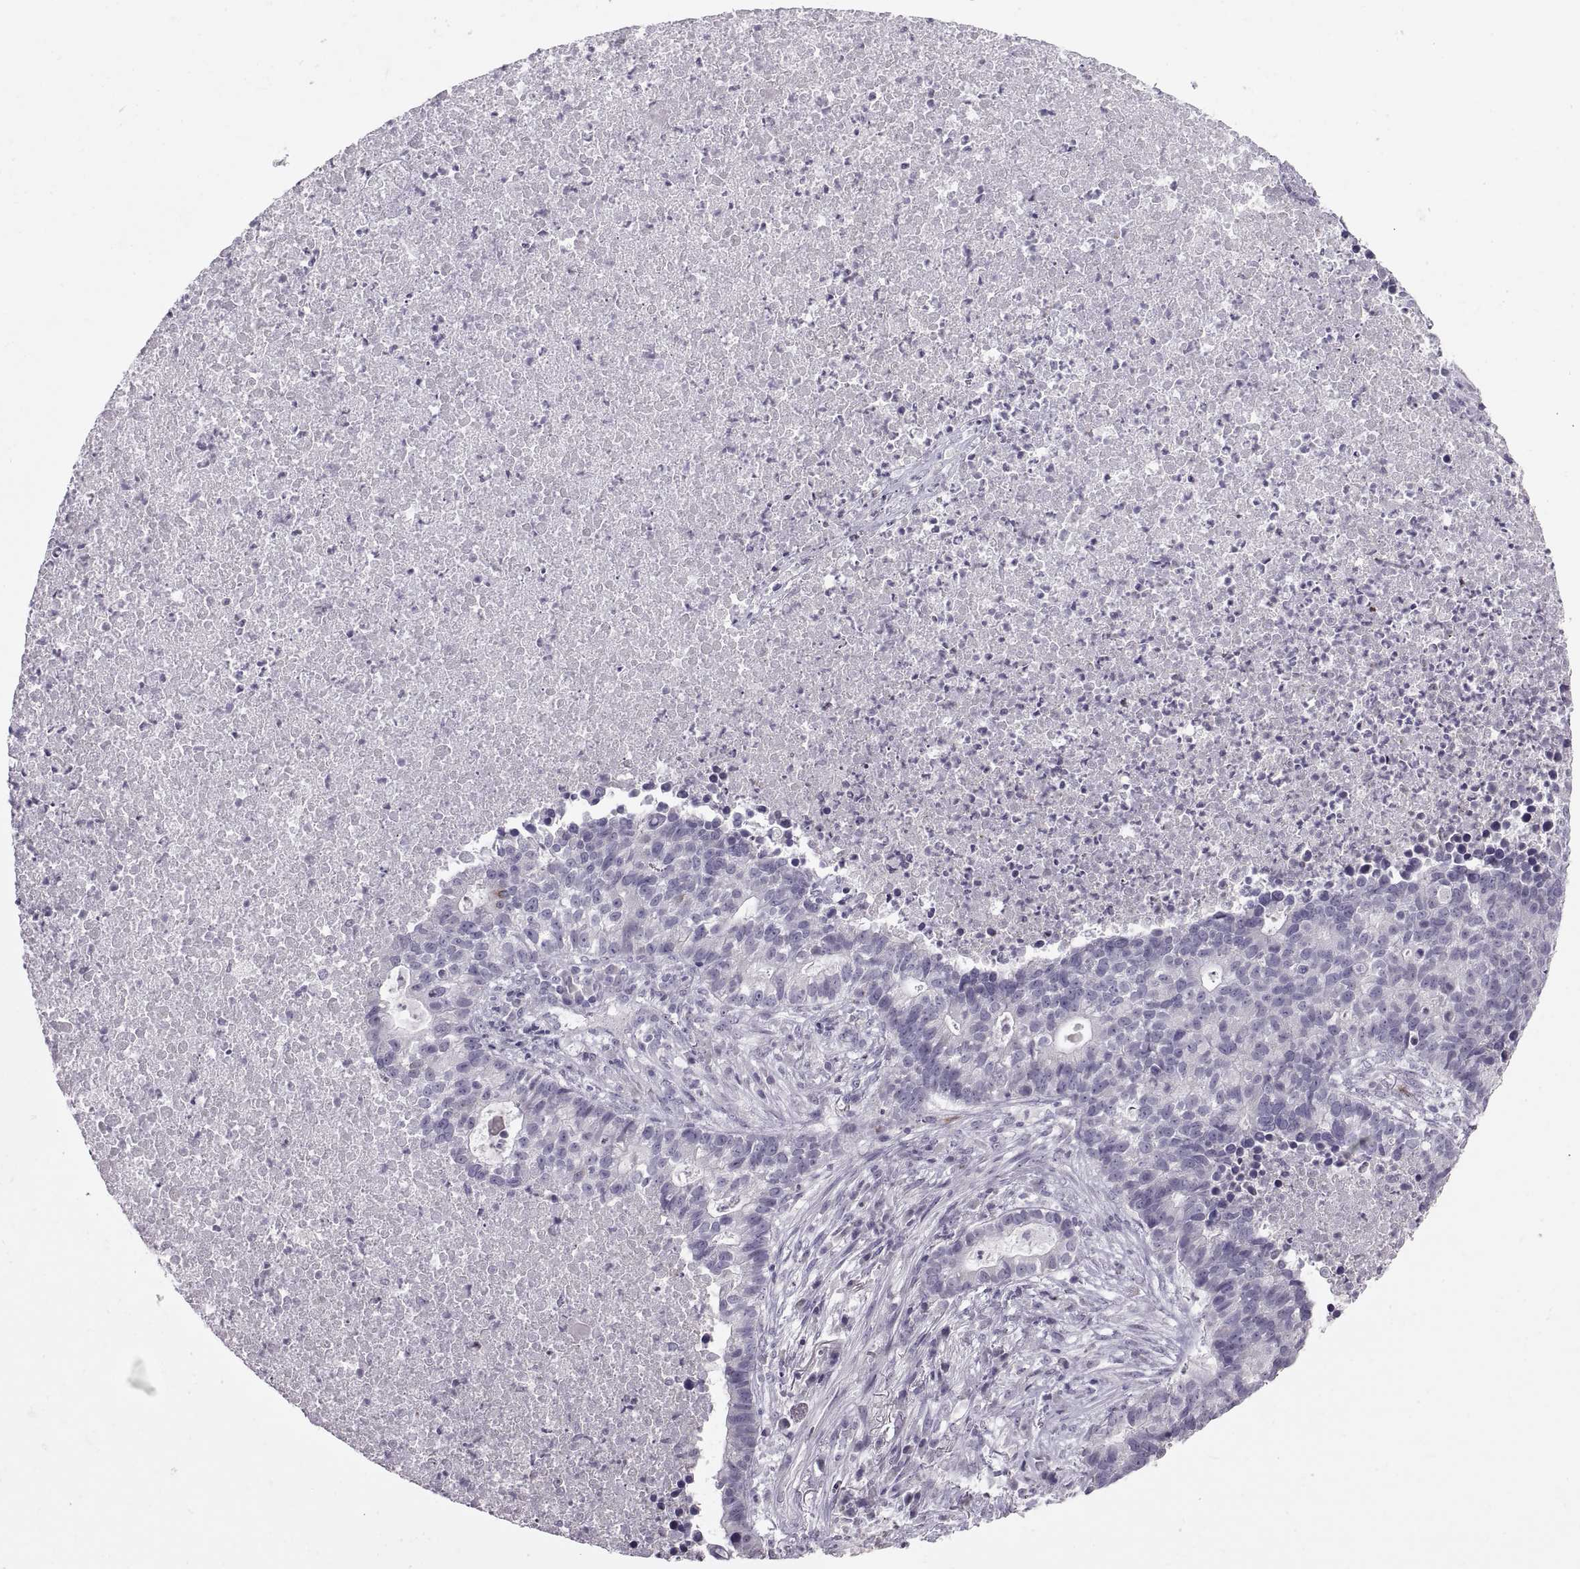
{"staining": {"intensity": "negative", "quantity": "none", "location": "none"}, "tissue": "lung cancer", "cell_type": "Tumor cells", "image_type": "cancer", "snomed": [{"axis": "morphology", "description": "Adenocarcinoma, NOS"}, {"axis": "topography", "description": "Lung"}], "caption": "A high-resolution micrograph shows immunohistochemistry (IHC) staining of lung cancer, which exhibits no significant positivity in tumor cells. (DAB immunohistochemistry with hematoxylin counter stain).", "gene": "SPACDR", "patient": {"sex": "male", "age": 57}}